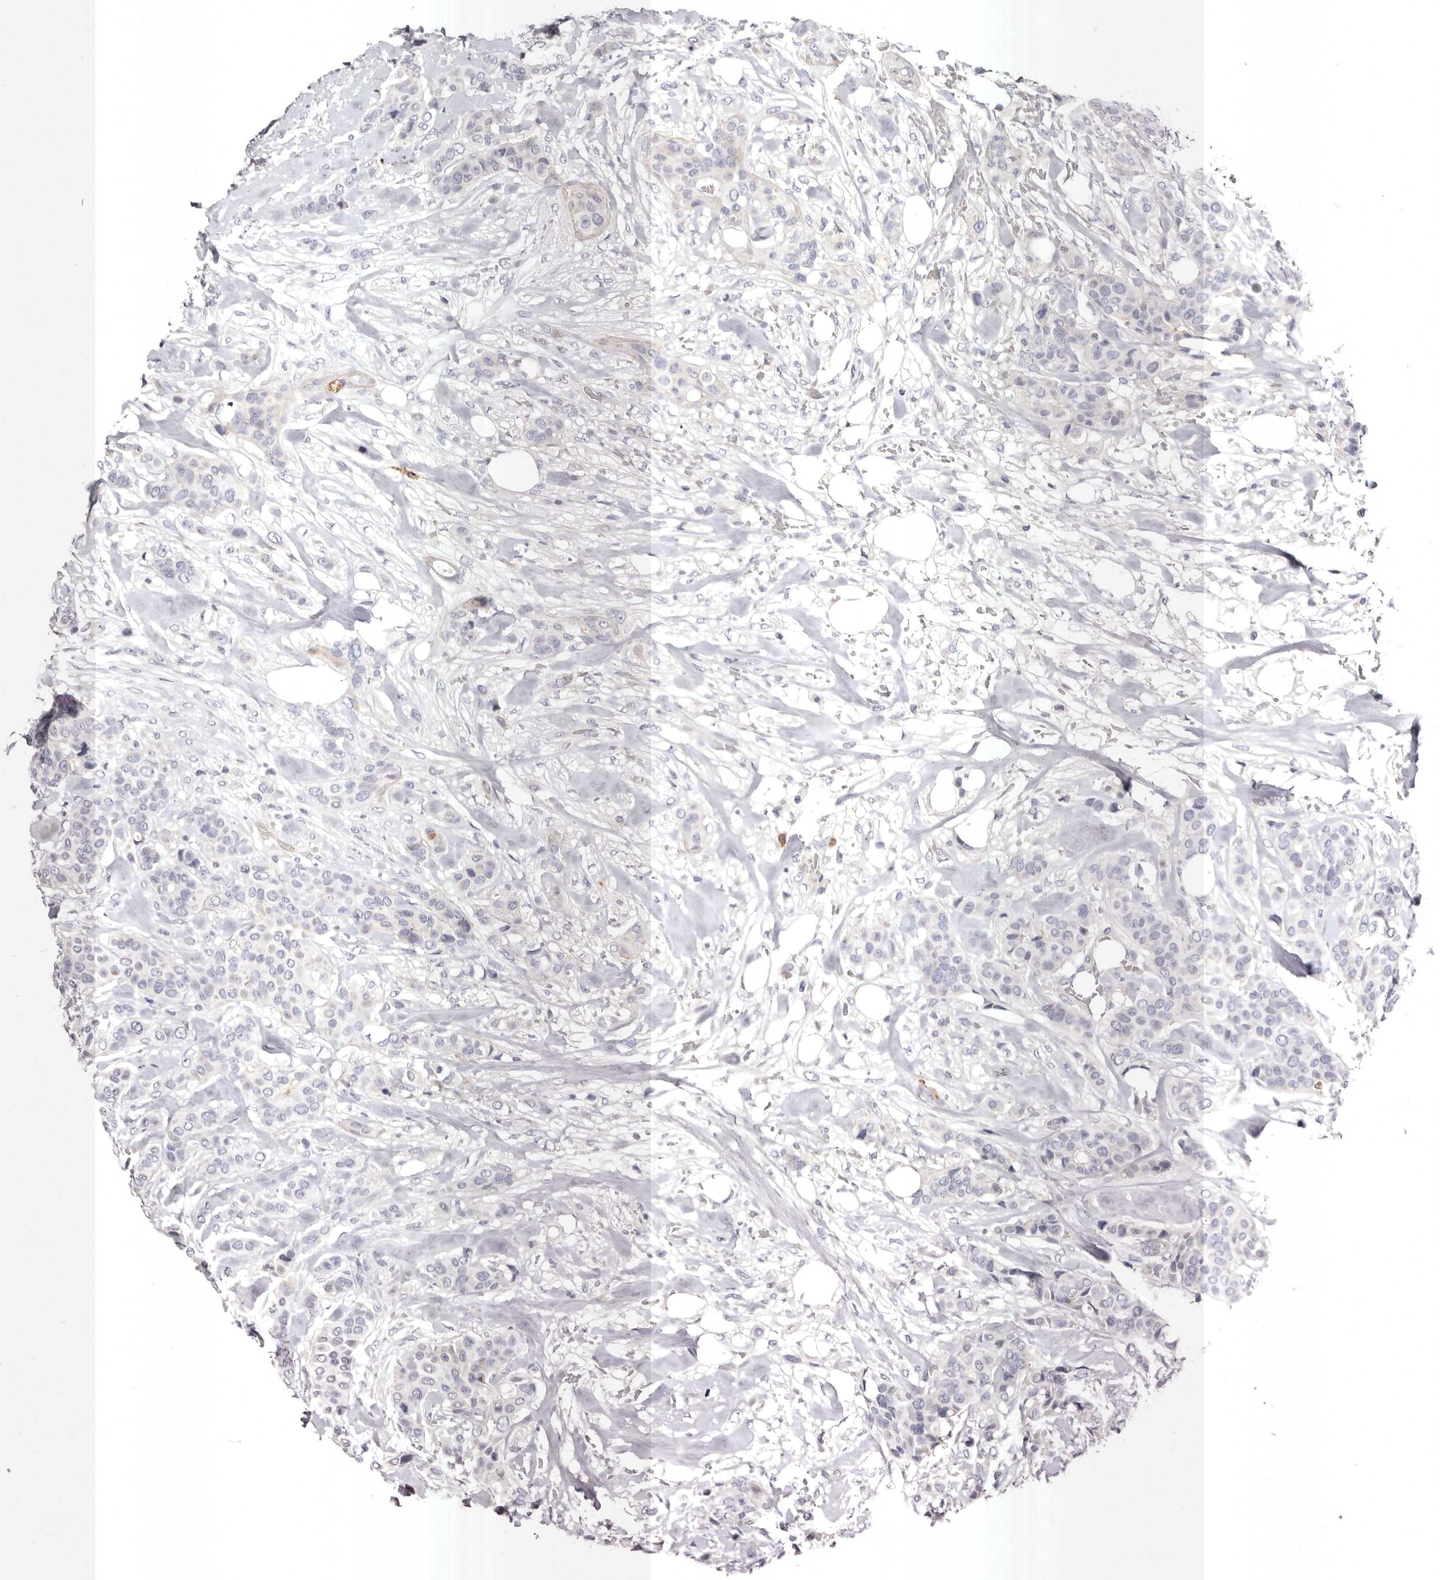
{"staining": {"intensity": "negative", "quantity": "none", "location": "none"}, "tissue": "breast cancer", "cell_type": "Tumor cells", "image_type": "cancer", "snomed": [{"axis": "morphology", "description": "Lobular carcinoma"}, {"axis": "topography", "description": "Breast"}], "caption": "The photomicrograph reveals no staining of tumor cells in breast lobular carcinoma. (Immunohistochemistry (ihc), brightfield microscopy, high magnification).", "gene": "S1PR5", "patient": {"sex": "female", "age": 51}}